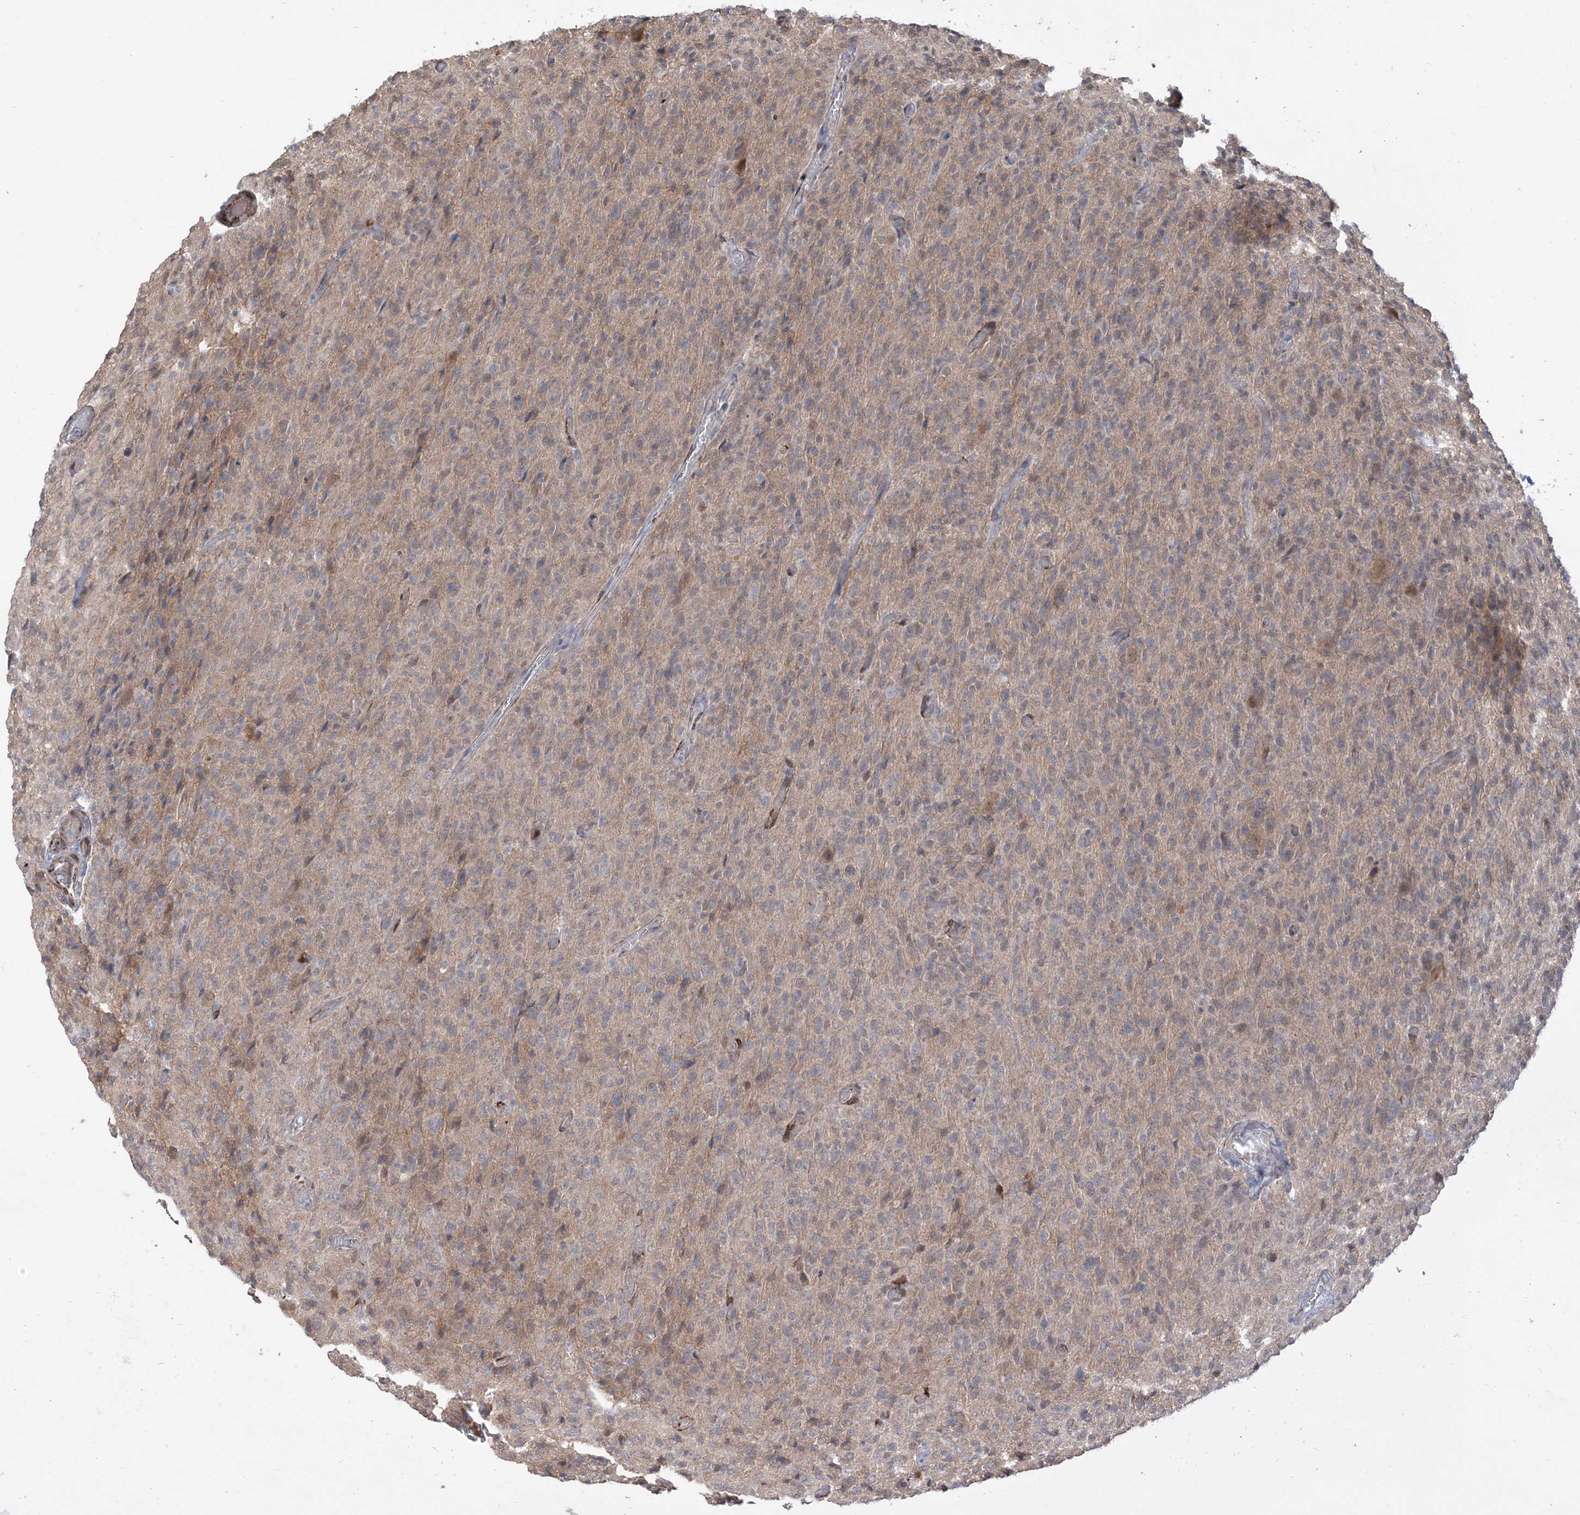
{"staining": {"intensity": "negative", "quantity": "none", "location": "none"}, "tissue": "glioma", "cell_type": "Tumor cells", "image_type": "cancer", "snomed": [{"axis": "morphology", "description": "Glioma, malignant, High grade"}, {"axis": "topography", "description": "Brain"}], "caption": "This photomicrograph is of glioma stained with IHC to label a protein in brown with the nuclei are counter-stained blue. There is no expression in tumor cells.", "gene": "RIN1", "patient": {"sex": "female", "age": 57}}